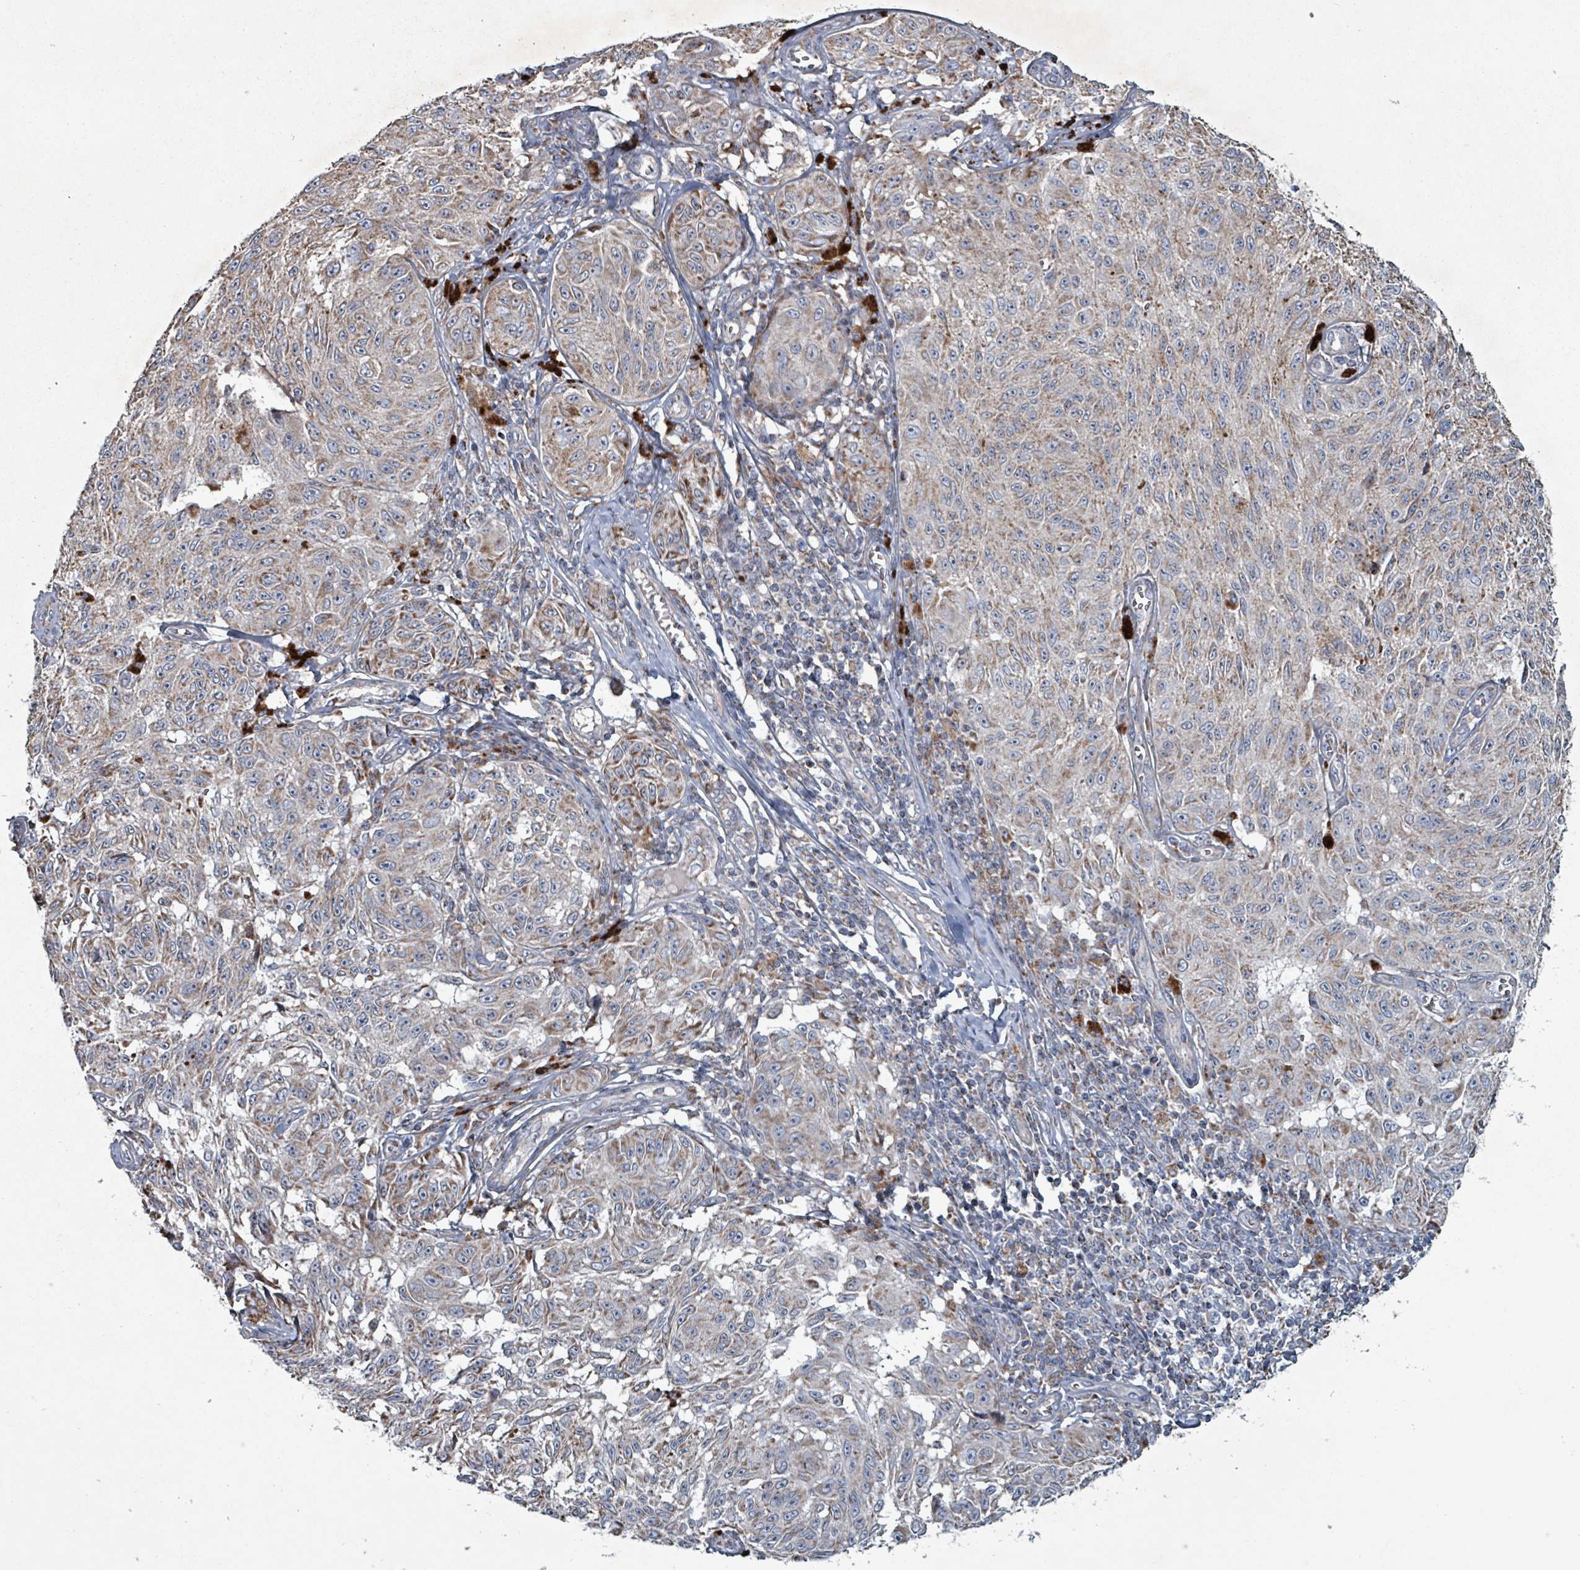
{"staining": {"intensity": "moderate", "quantity": "25%-75%", "location": "cytoplasmic/membranous"}, "tissue": "melanoma", "cell_type": "Tumor cells", "image_type": "cancer", "snomed": [{"axis": "morphology", "description": "Malignant melanoma, NOS"}, {"axis": "topography", "description": "Skin"}], "caption": "The image exhibits staining of melanoma, revealing moderate cytoplasmic/membranous protein positivity (brown color) within tumor cells.", "gene": "ABHD18", "patient": {"sex": "male", "age": 68}}